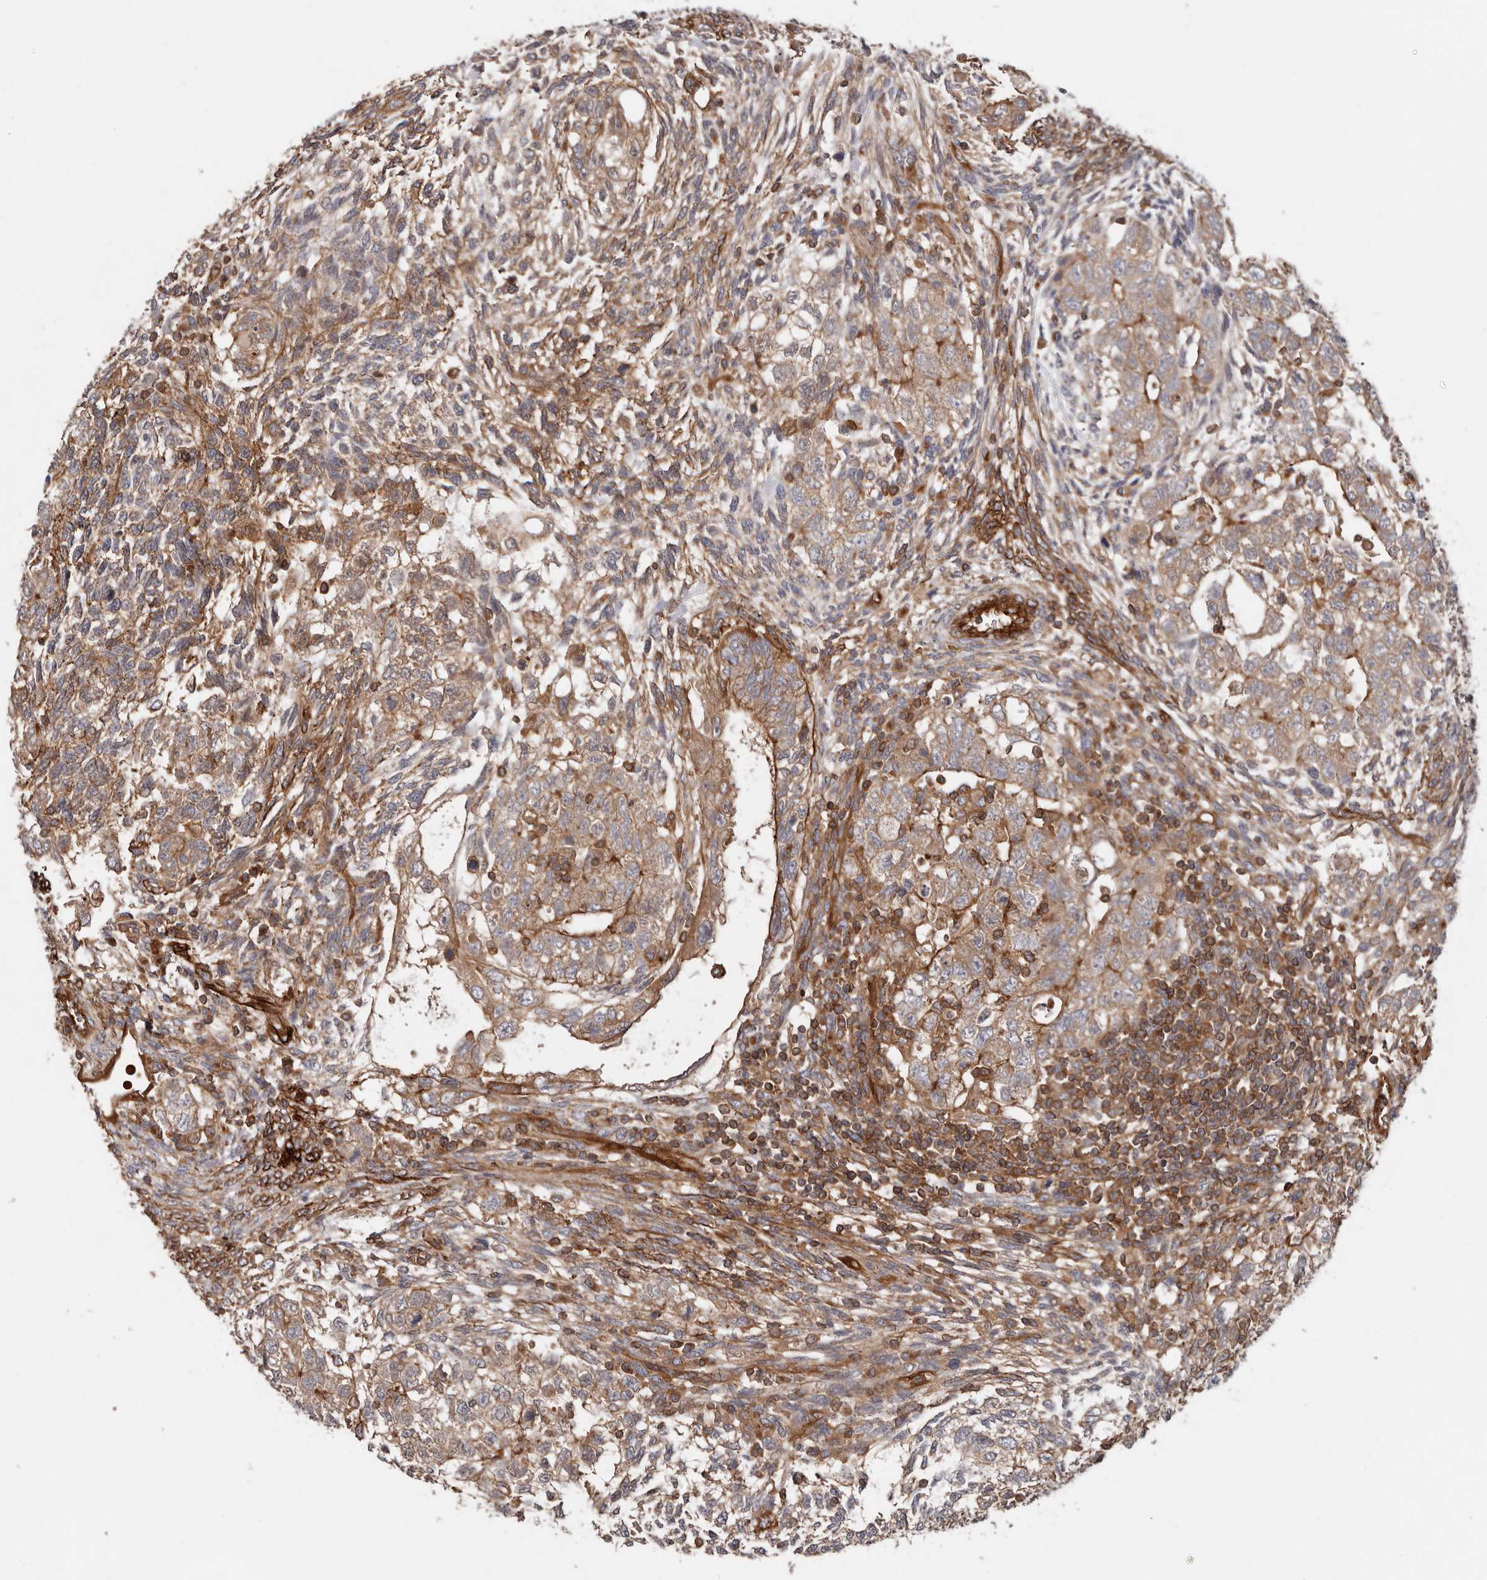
{"staining": {"intensity": "moderate", "quantity": ">75%", "location": "cytoplasmic/membranous"}, "tissue": "testis cancer", "cell_type": "Tumor cells", "image_type": "cancer", "snomed": [{"axis": "morphology", "description": "Carcinoma, Embryonal, NOS"}, {"axis": "topography", "description": "Testis"}], "caption": "IHC image of neoplastic tissue: human testis embryonal carcinoma stained using IHC reveals medium levels of moderate protein expression localized specifically in the cytoplasmic/membranous of tumor cells, appearing as a cytoplasmic/membranous brown color.", "gene": "TMC7", "patient": {"sex": "male", "age": 37}}